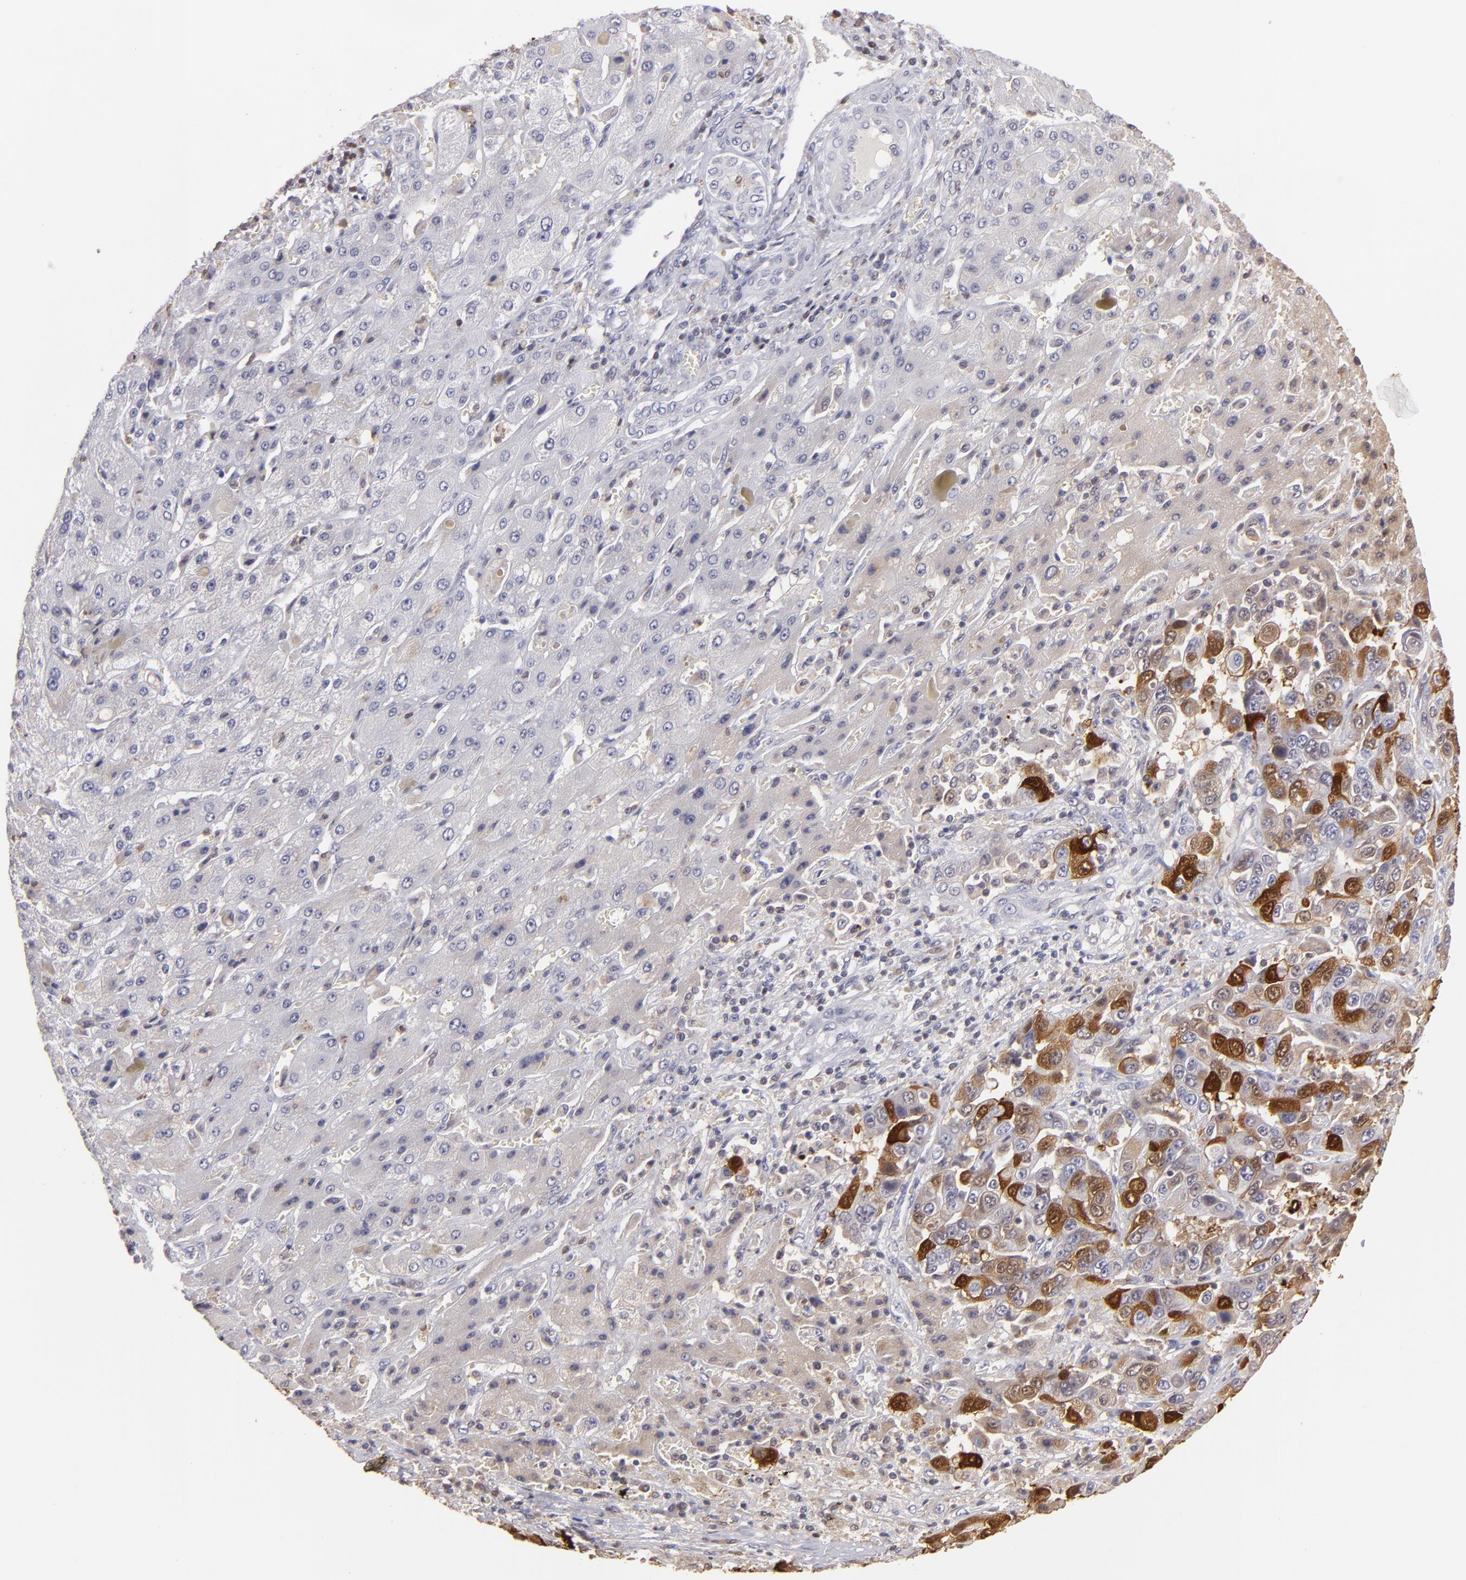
{"staining": {"intensity": "moderate", "quantity": "25%-75%", "location": "cytoplasmic/membranous,nuclear"}, "tissue": "liver cancer", "cell_type": "Tumor cells", "image_type": "cancer", "snomed": [{"axis": "morphology", "description": "Cholangiocarcinoma"}, {"axis": "topography", "description": "Liver"}], "caption": "Liver cancer (cholangiocarcinoma) stained for a protein (brown) reveals moderate cytoplasmic/membranous and nuclear positive positivity in approximately 25%-75% of tumor cells.", "gene": "S100A2", "patient": {"sex": "female", "age": 52}}